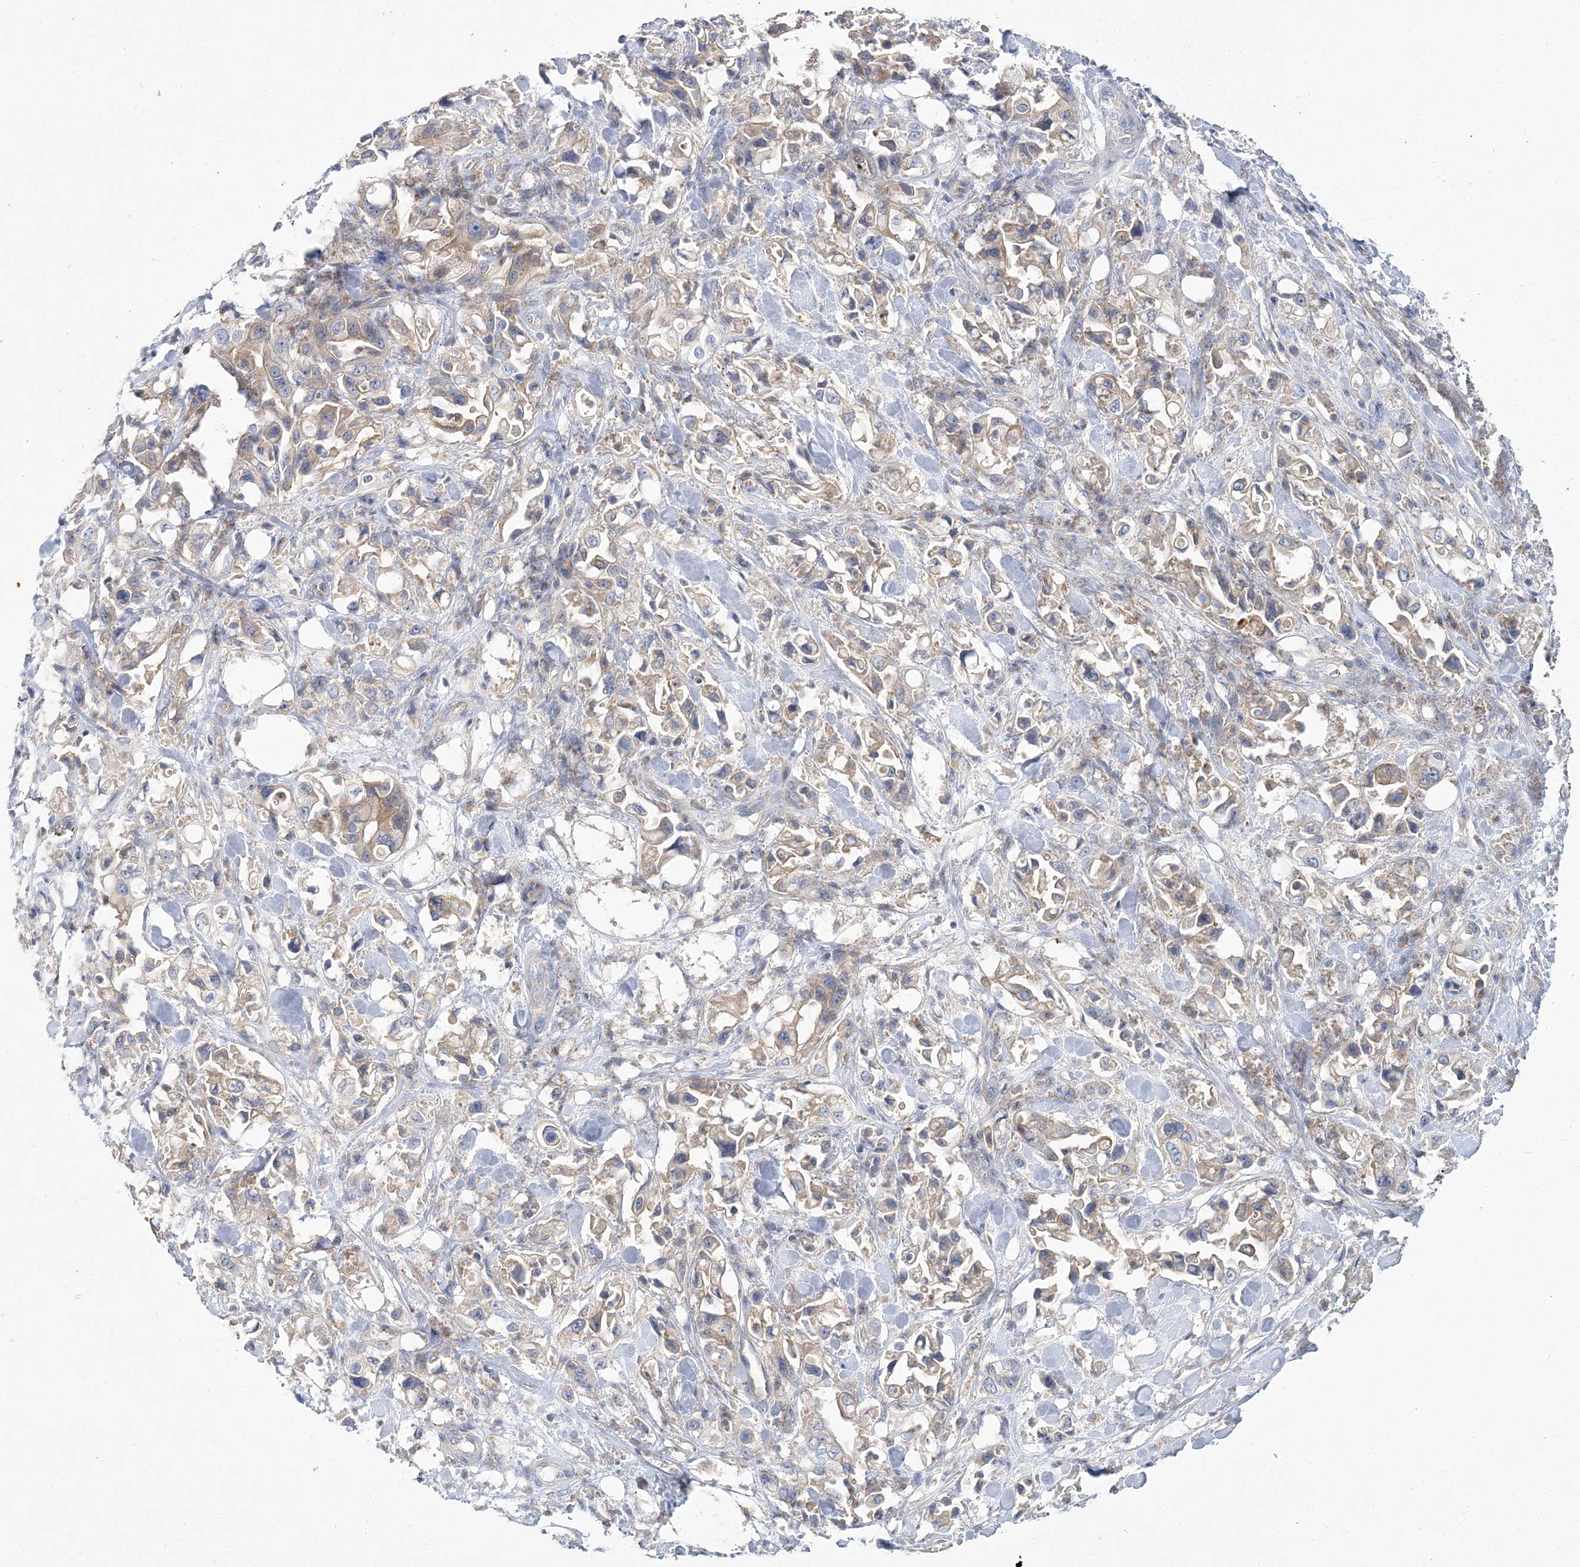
{"staining": {"intensity": "weak", "quantity": "25%-75%", "location": "cytoplasmic/membranous"}, "tissue": "pancreatic cancer", "cell_type": "Tumor cells", "image_type": "cancer", "snomed": [{"axis": "morphology", "description": "Adenocarcinoma, NOS"}, {"axis": "topography", "description": "Pancreas"}], "caption": "Immunohistochemical staining of human pancreatic cancer exhibits low levels of weak cytoplasmic/membranous protein expression in approximately 25%-75% of tumor cells.", "gene": "ATP11B", "patient": {"sex": "male", "age": 70}}